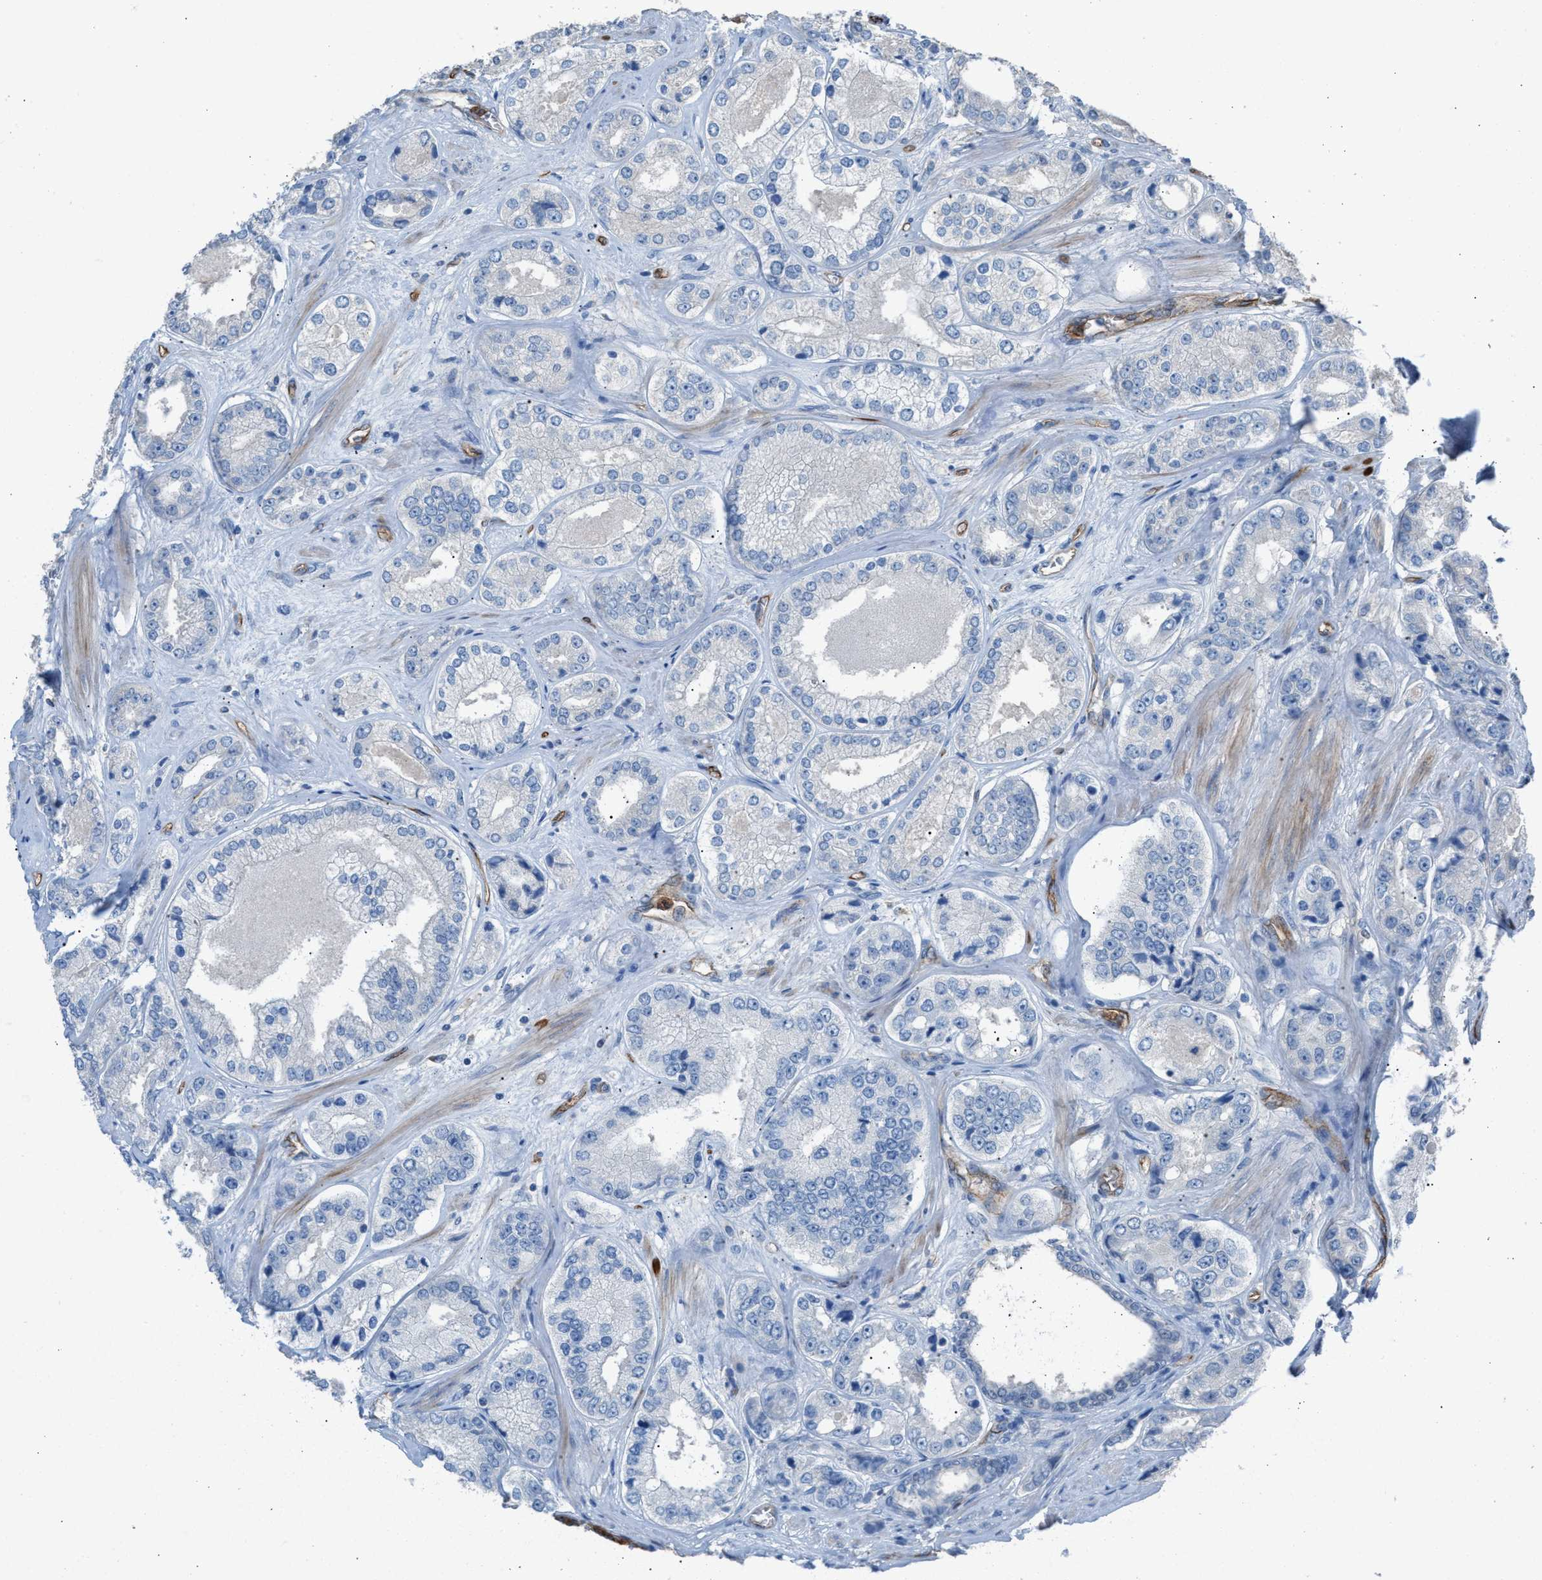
{"staining": {"intensity": "negative", "quantity": "none", "location": "none"}, "tissue": "prostate cancer", "cell_type": "Tumor cells", "image_type": "cancer", "snomed": [{"axis": "morphology", "description": "Adenocarcinoma, High grade"}, {"axis": "topography", "description": "Prostate"}], "caption": "Immunohistochemistry histopathology image of human adenocarcinoma (high-grade) (prostate) stained for a protein (brown), which displays no positivity in tumor cells.", "gene": "DYSF", "patient": {"sex": "male", "age": 61}}